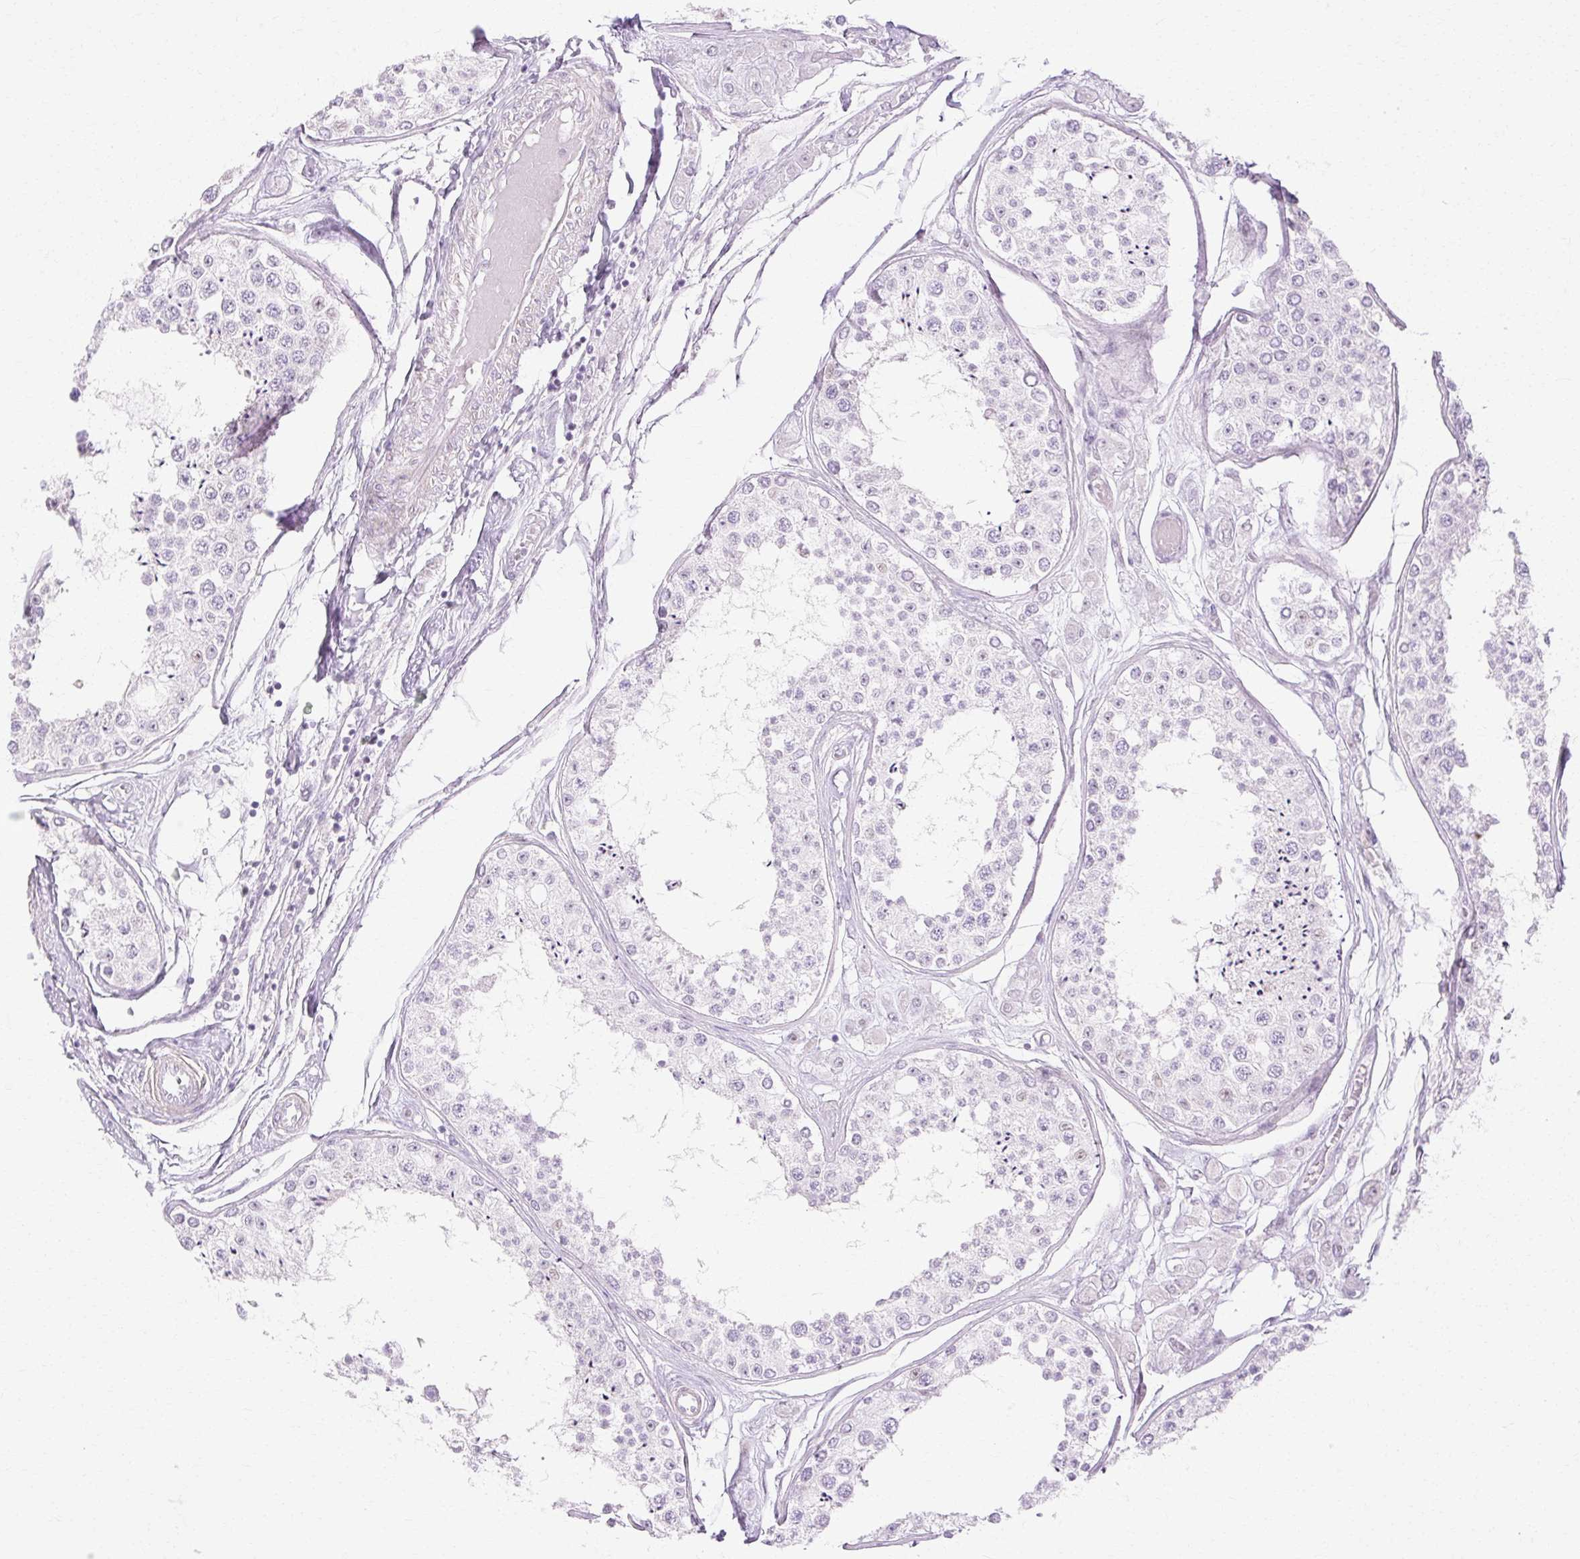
{"staining": {"intensity": "negative", "quantity": "none", "location": "none"}, "tissue": "testis", "cell_type": "Cells in seminiferous ducts", "image_type": "normal", "snomed": [{"axis": "morphology", "description": "Normal tissue, NOS"}, {"axis": "topography", "description": "Testis"}], "caption": "High magnification brightfield microscopy of unremarkable testis stained with DAB (3,3'-diaminobenzidine) (brown) and counterstained with hematoxylin (blue): cells in seminiferous ducts show no significant staining.", "gene": "C3orf49", "patient": {"sex": "male", "age": 25}}